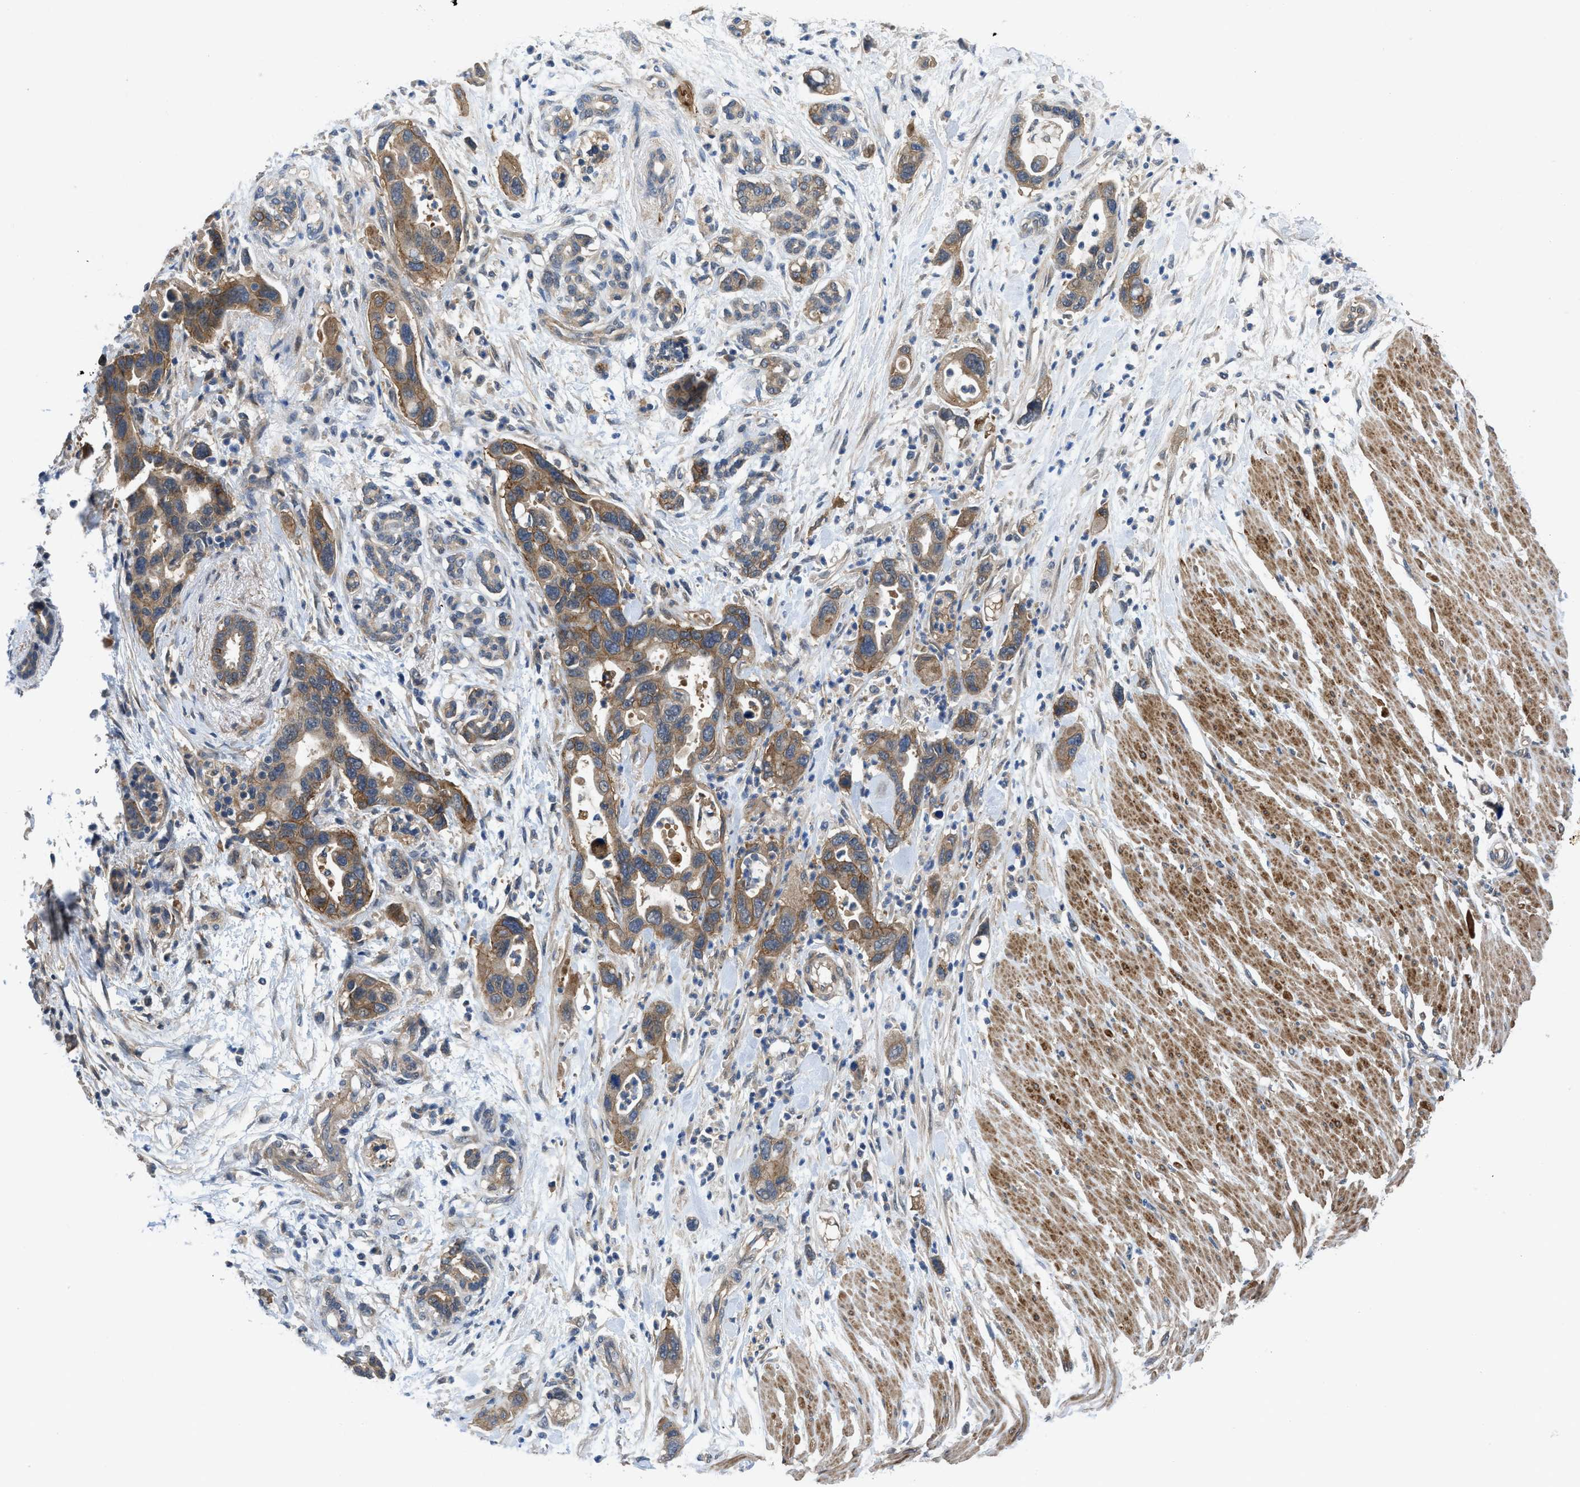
{"staining": {"intensity": "moderate", "quantity": ">75%", "location": "cytoplasmic/membranous"}, "tissue": "pancreatic cancer", "cell_type": "Tumor cells", "image_type": "cancer", "snomed": [{"axis": "morphology", "description": "Normal tissue, NOS"}, {"axis": "morphology", "description": "Adenocarcinoma, NOS"}, {"axis": "topography", "description": "Pancreas"}], "caption": "Human adenocarcinoma (pancreatic) stained with a brown dye reveals moderate cytoplasmic/membranous positive positivity in about >75% of tumor cells.", "gene": "PANX1", "patient": {"sex": "female", "age": 71}}